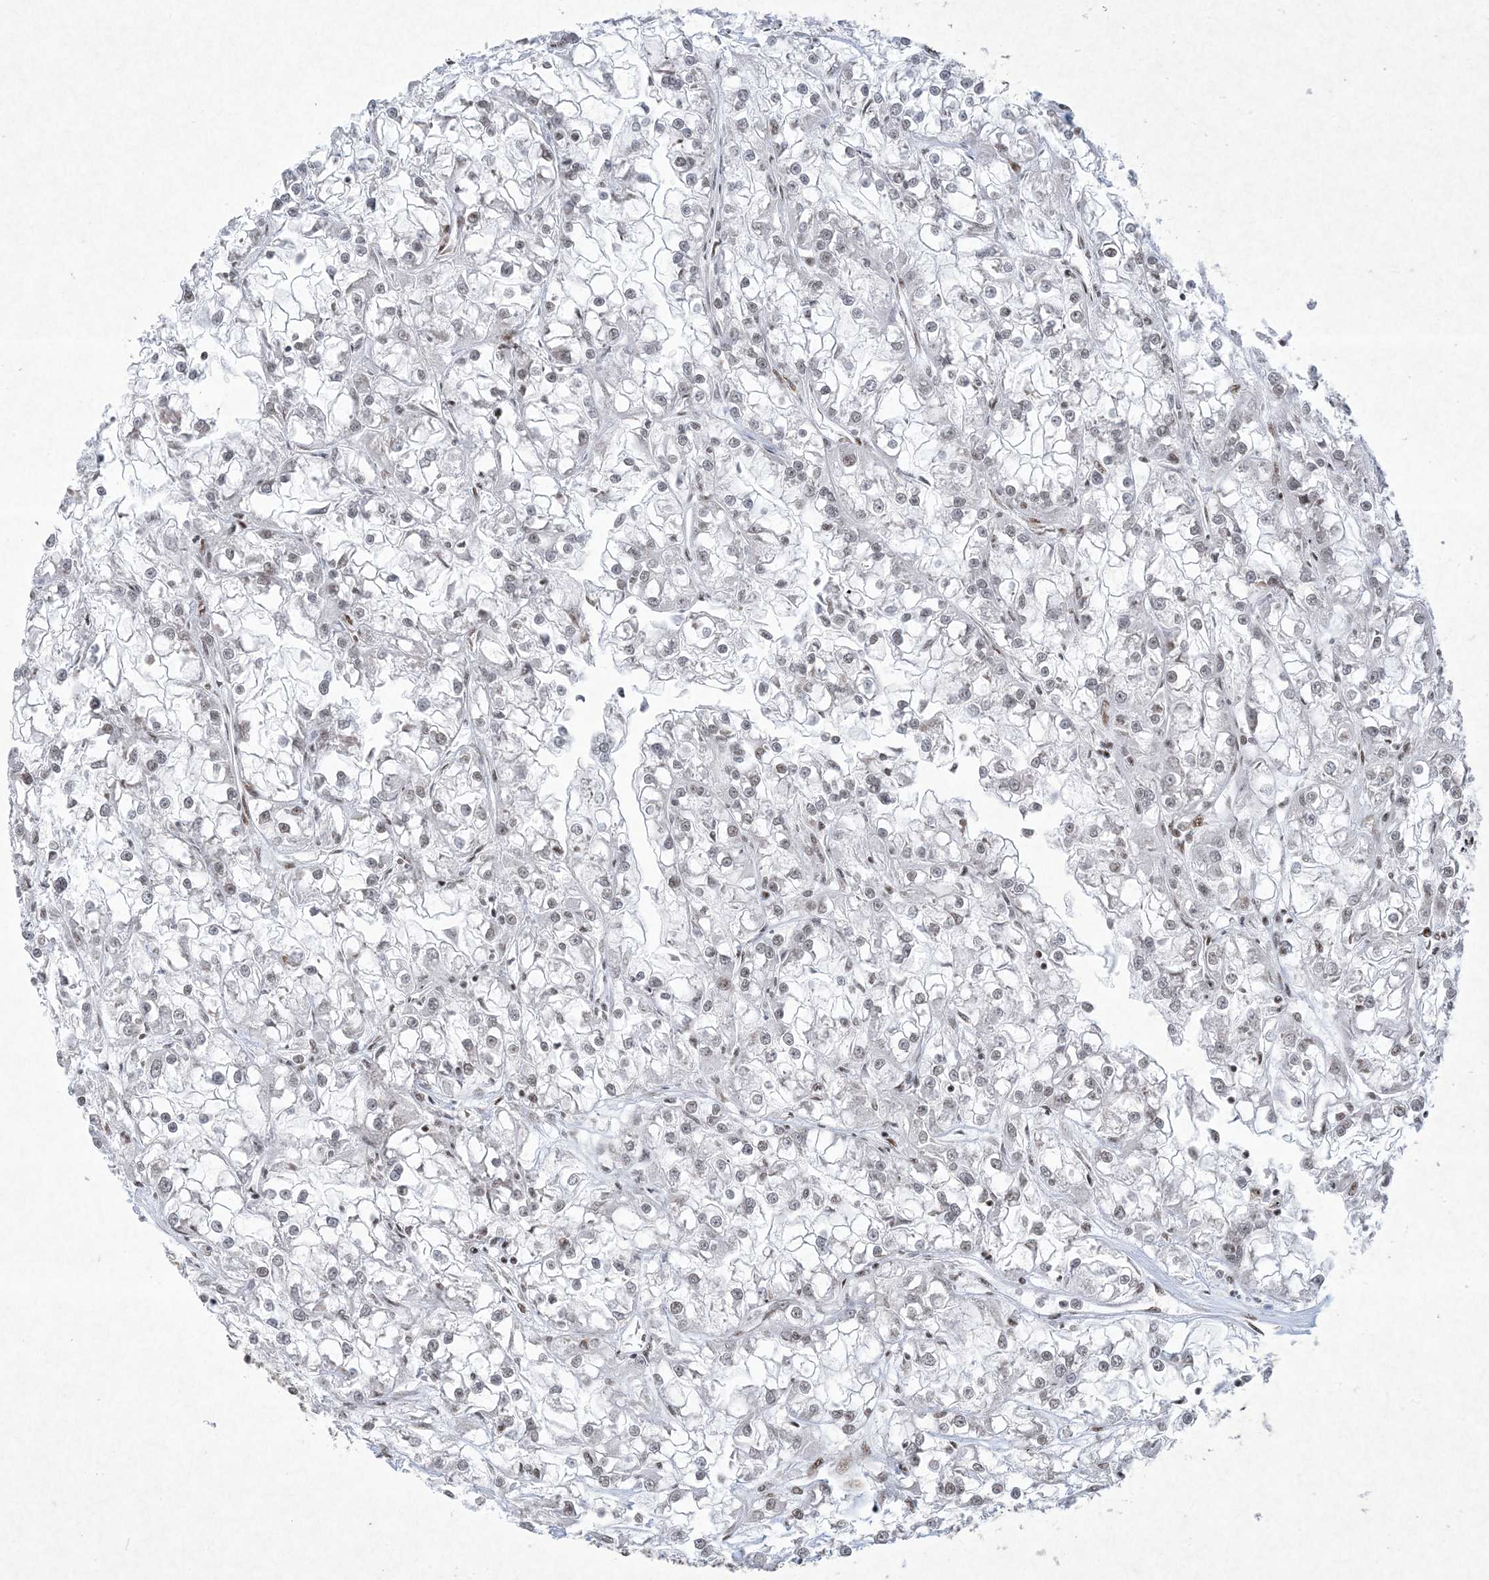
{"staining": {"intensity": "weak", "quantity": "25%-75%", "location": "nuclear"}, "tissue": "renal cancer", "cell_type": "Tumor cells", "image_type": "cancer", "snomed": [{"axis": "morphology", "description": "Adenocarcinoma, NOS"}, {"axis": "topography", "description": "Kidney"}], "caption": "Immunohistochemistry (IHC) of renal adenocarcinoma demonstrates low levels of weak nuclear expression in approximately 25%-75% of tumor cells. Nuclei are stained in blue.", "gene": "PKNOX2", "patient": {"sex": "female", "age": 52}}